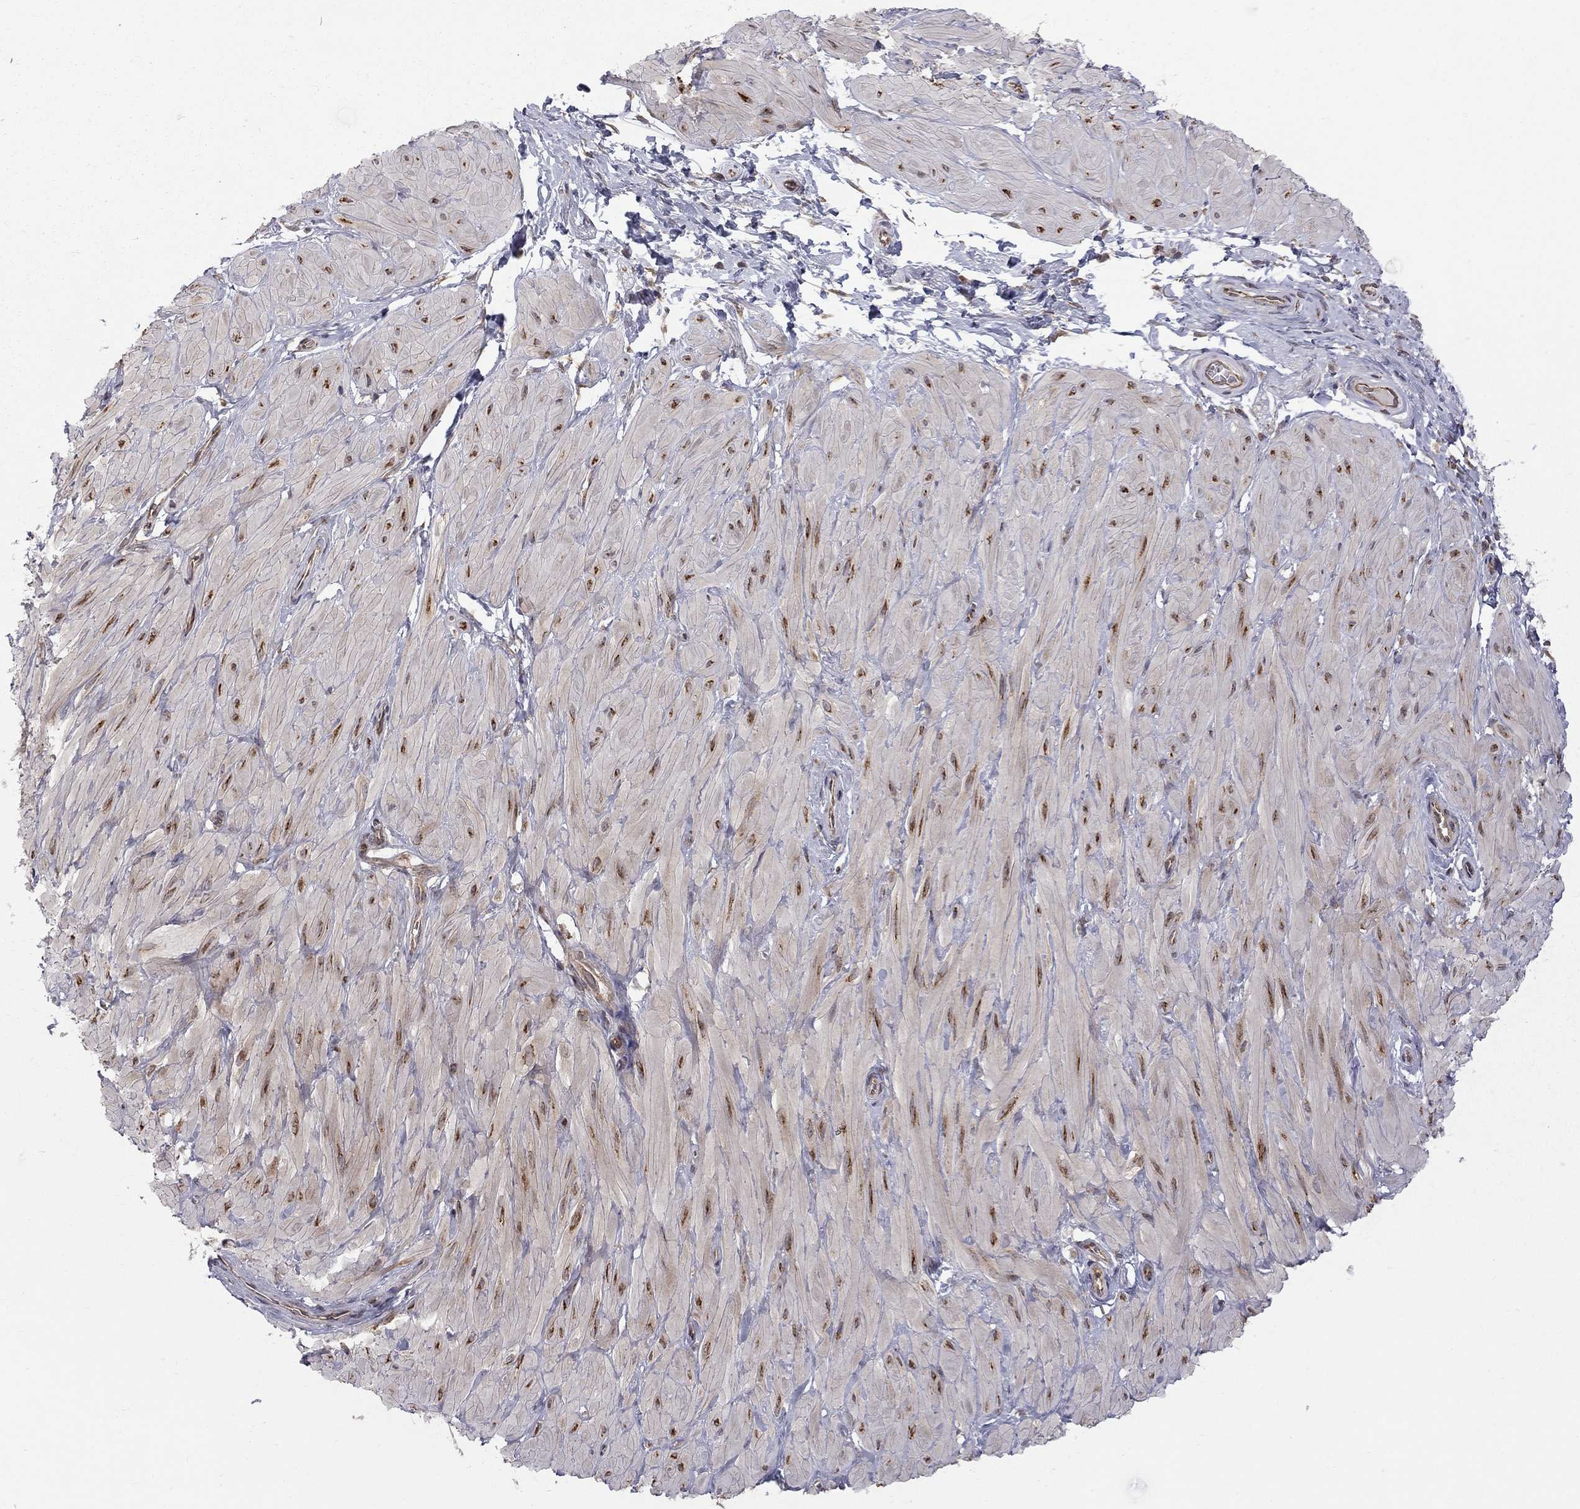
{"staining": {"intensity": "negative", "quantity": "none", "location": "none"}, "tissue": "adipose tissue", "cell_type": "Adipocytes", "image_type": "normal", "snomed": [{"axis": "morphology", "description": "Normal tissue, NOS"}, {"axis": "topography", "description": "Smooth muscle"}, {"axis": "topography", "description": "Peripheral nerve tissue"}], "caption": "IHC image of normal adipose tissue: adipose tissue stained with DAB (3,3'-diaminobenzidine) displays no significant protein positivity in adipocytes.", "gene": "NAA50", "patient": {"sex": "male", "age": 22}}